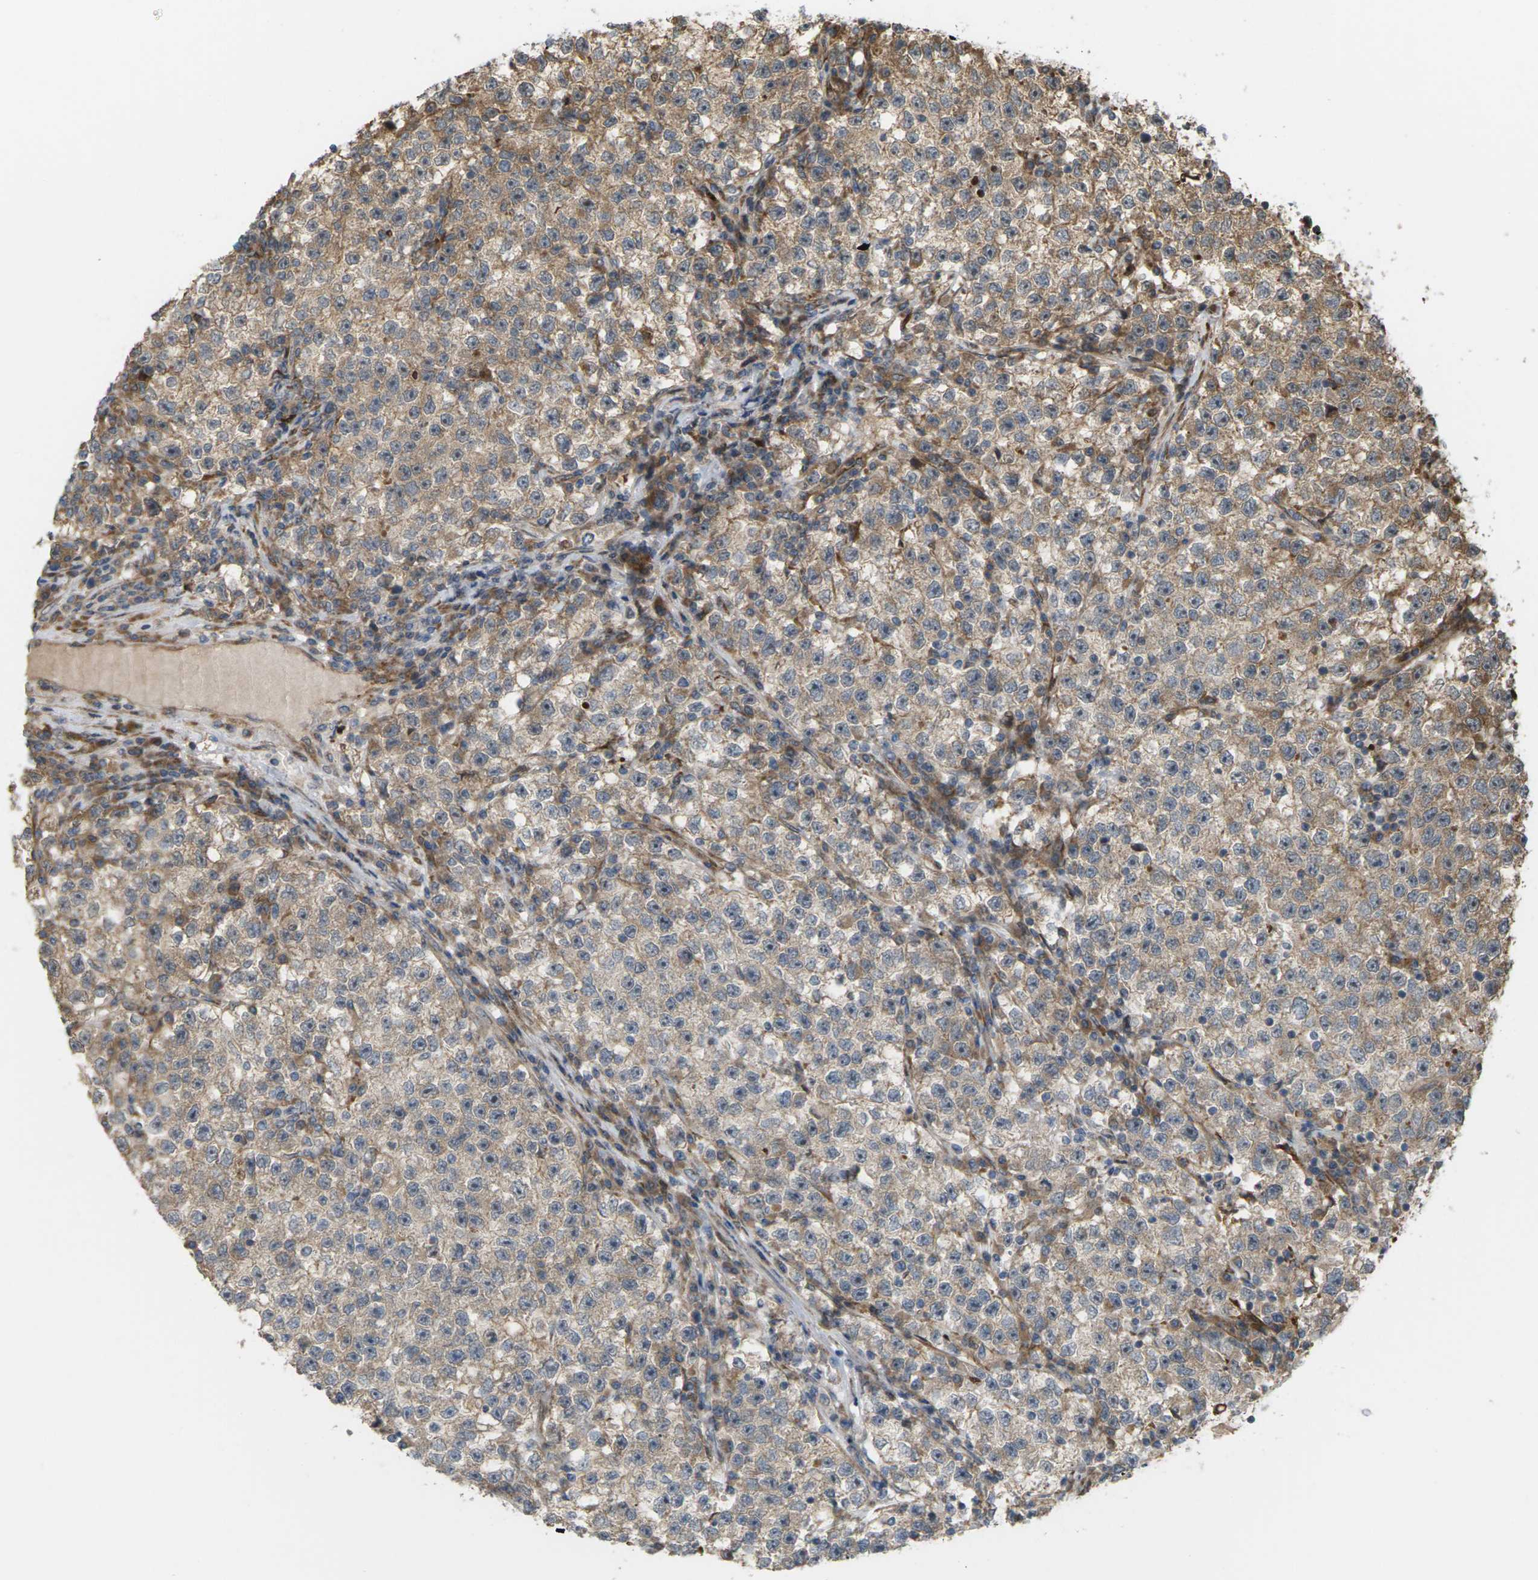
{"staining": {"intensity": "moderate", "quantity": "25%-75%", "location": "cytoplasmic/membranous"}, "tissue": "testis cancer", "cell_type": "Tumor cells", "image_type": "cancer", "snomed": [{"axis": "morphology", "description": "Seminoma, NOS"}, {"axis": "topography", "description": "Testis"}], "caption": "Human seminoma (testis) stained for a protein (brown) demonstrates moderate cytoplasmic/membranous positive staining in about 25%-75% of tumor cells.", "gene": "ROBO1", "patient": {"sex": "male", "age": 22}}